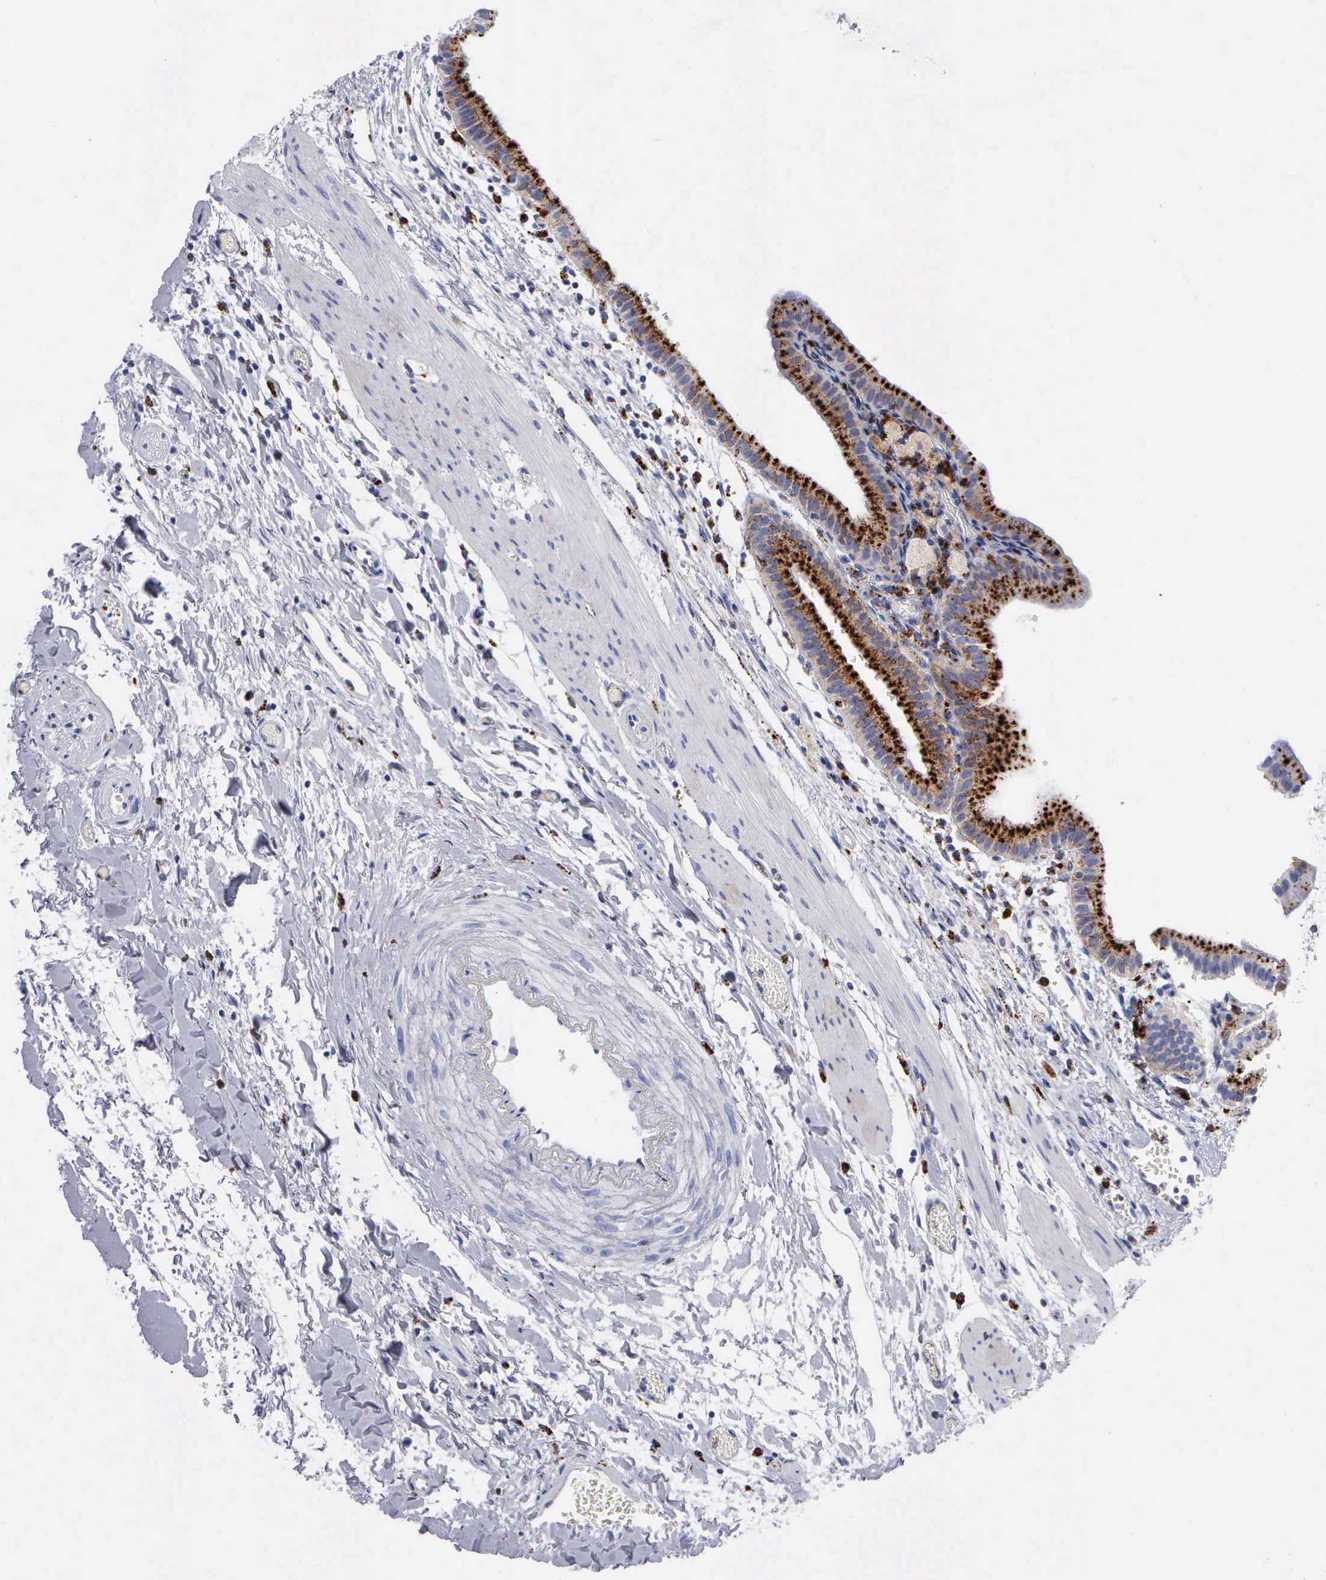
{"staining": {"intensity": "strong", "quantity": ">75%", "location": "cytoplasmic/membranous"}, "tissue": "gallbladder", "cell_type": "Glandular cells", "image_type": "normal", "snomed": [{"axis": "morphology", "description": "Normal tissue, NOS"}, {"axis": "topography", "description": "Gallbladder"}], "caption": "Unremarkable gallbladder exhibits strong cytoplasmic/membranous expression in approximately >75% of glandular cells (IHC, brightfield microscopy, high magnification)..", "gene": "CTSH", "patient": {"sex": "female", "age": 48}}